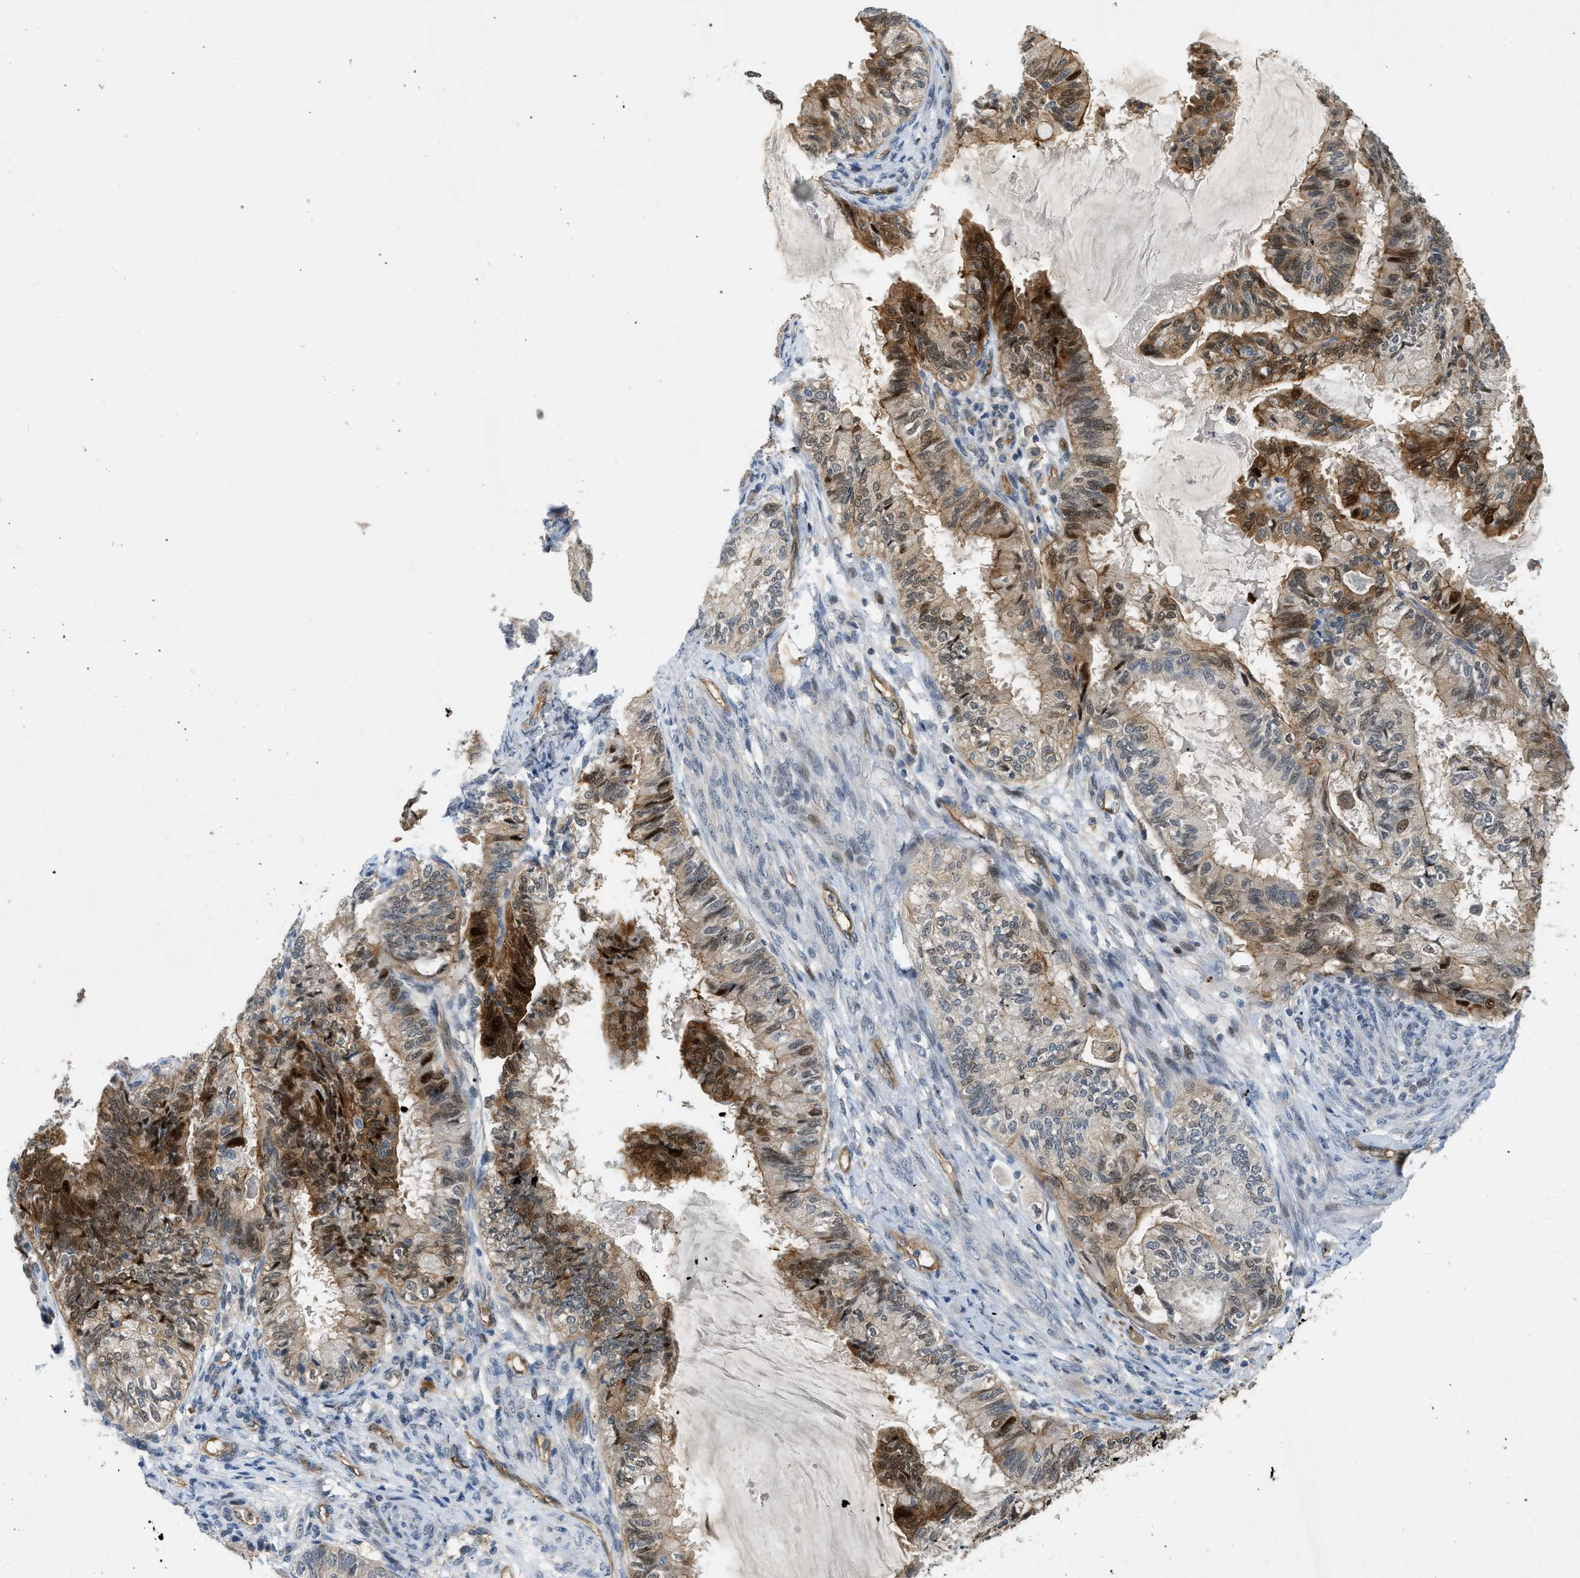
{"staining": {"intensity": "moderate", "quantity": "<25%", "location": "cytoplasmic/membranous,nuclear"}, "tissue": "cervical cancer", "cell_type": "Tumor cells", "image_type": "cancer", "snomed": [{"axis": "morphology", "description": "Normal tissue, NOS"}, {"axis": "morphology", "description": "Adenocarcinoma, NOS"}, {"axis": "topography", "description": "Cervix"}, {"axis": "topography", "description": "Endometrium"}], "caption": "This histopathology image reveals immunohistochemistry staining of adenocarcinoma (cervical), with low moderate cytoplasmic/membranous and nuclear positivity in about <25% of tumor cells.", "gene": "TRAK2", "patient": {"sex": "female", "age": 86}}